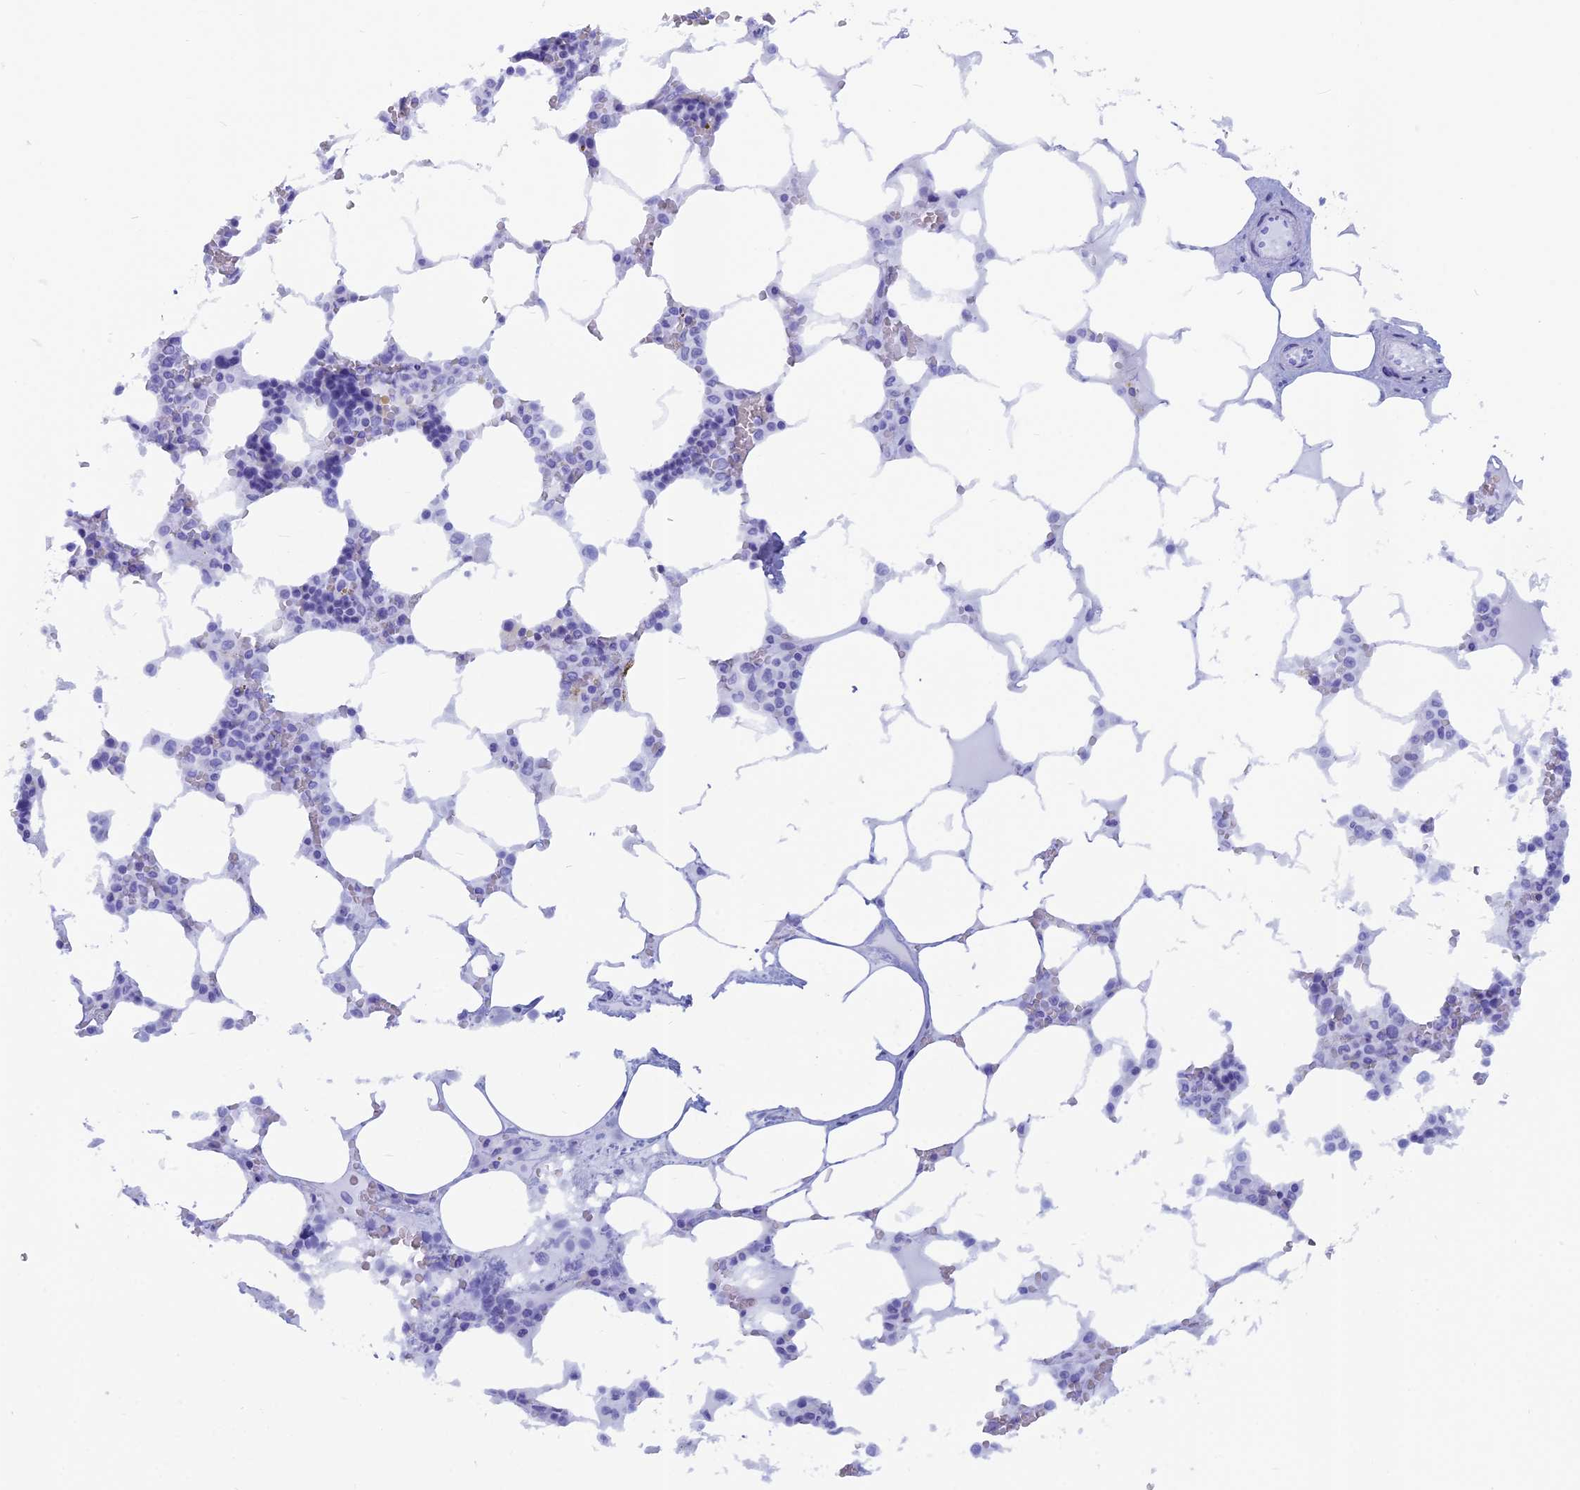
{"staining": {"intensity": "negative", "quantity": "none", "location": "none"}, "tissue": "bone marrow", "cell_type": "Hematopoietic cells", "image_type": "normal", "snomed": [{"axis": "morphology", "description": "Normal tissue, NOS"}, {"axis": "topography", "description": "Bone marrow"}], "caption": "A high-resolution histopathology image shows immunohistochemistry (IHC) staining of unremarkable bone marrow, which displays no significant positivity in hematopoietic cells.", "gene": "CAPS", "patient": {"sex": "male", "age": 64}}